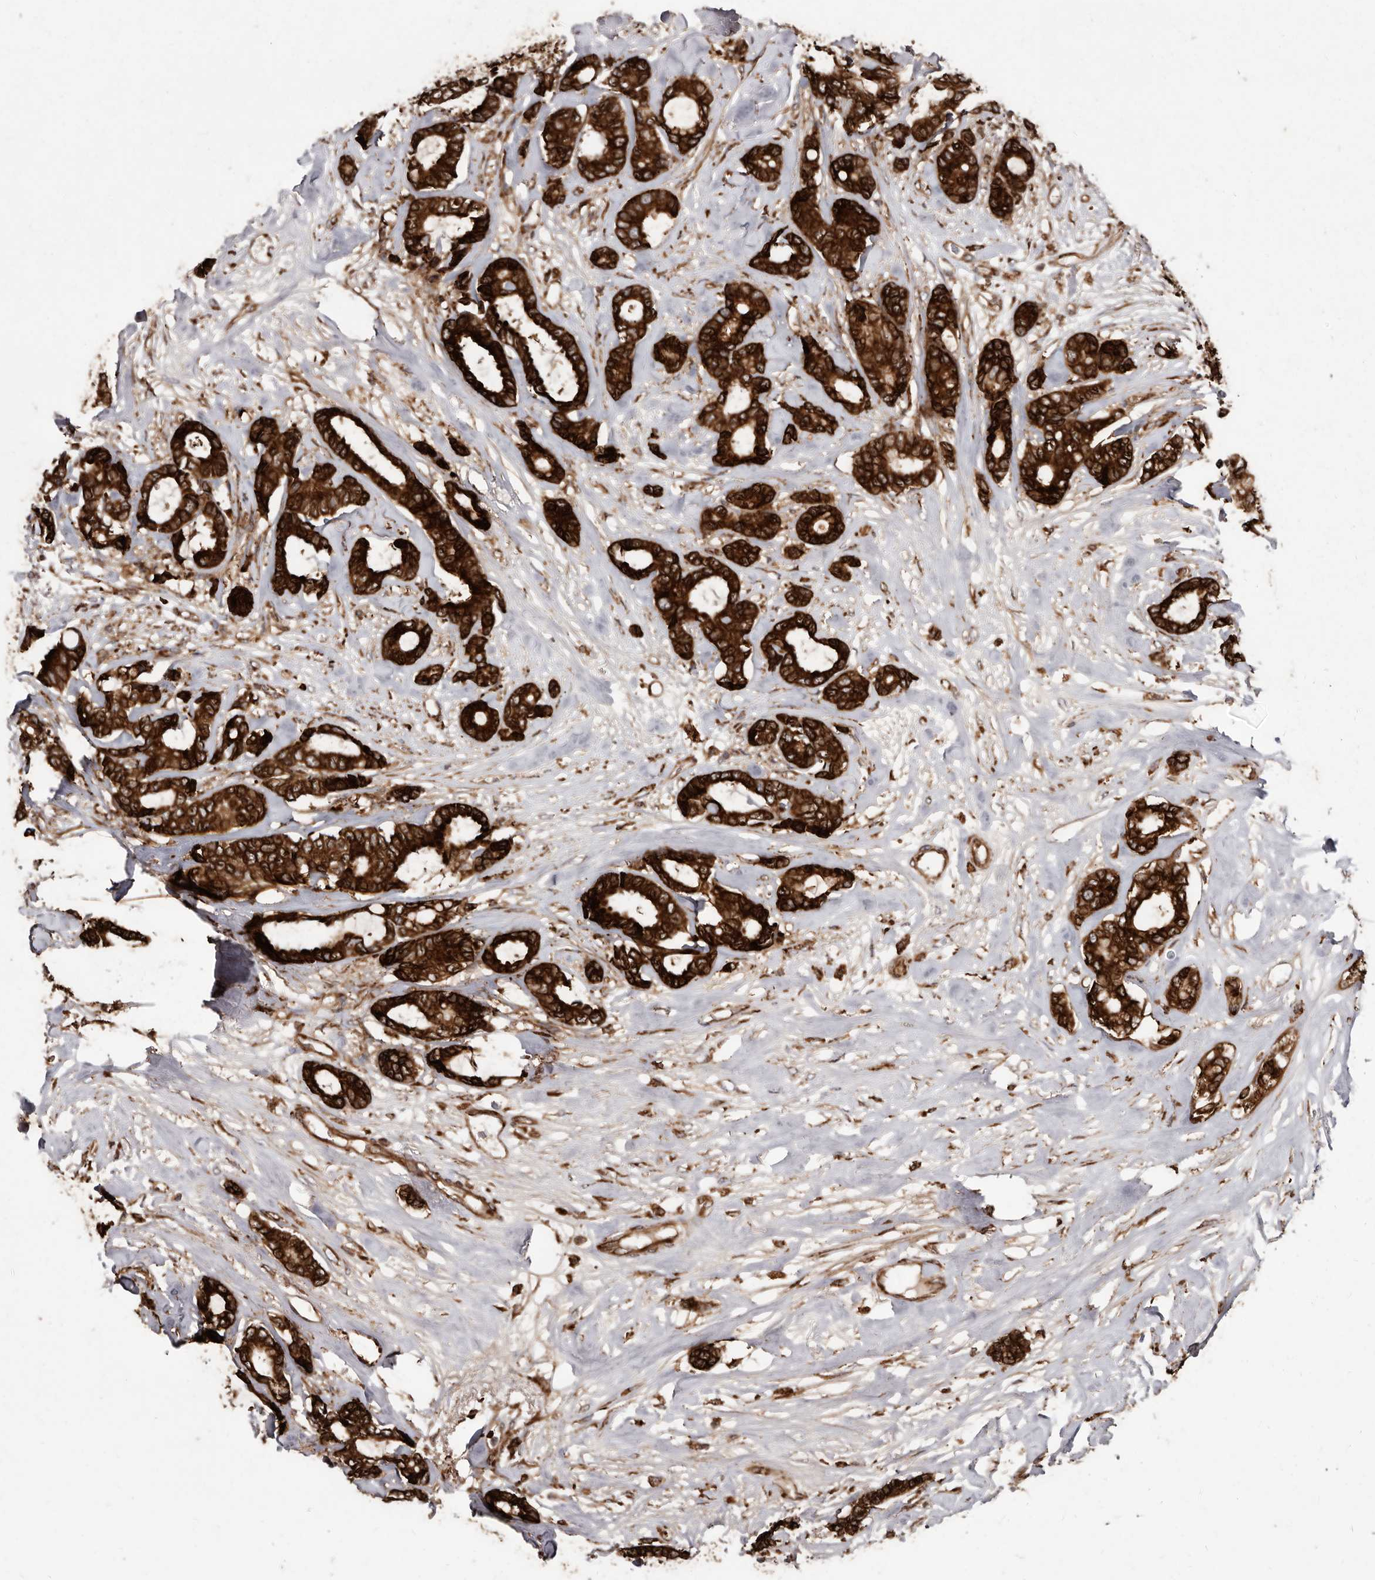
{"staining": {"intensity": "strong", "quantity": ">75%", "location": "cytoplasmic/membranous"}, "tissue": "breast cancer", "cell_type": "Tumor cells", "image_type": "cancer", "snomed": [{"axis": "morphology", "description": "Duct carcinoma"}, {"axis": "topography", "description": "Breast"}], "caption": "Approximately >75% of tumor cells in human breast cancer reveal strong cytoplasmic/membranous protein positivity as visualized by brown immunohistochemical staining.", "gene": "FLAD1", "patient": {"sex": "female", "age": 87}}